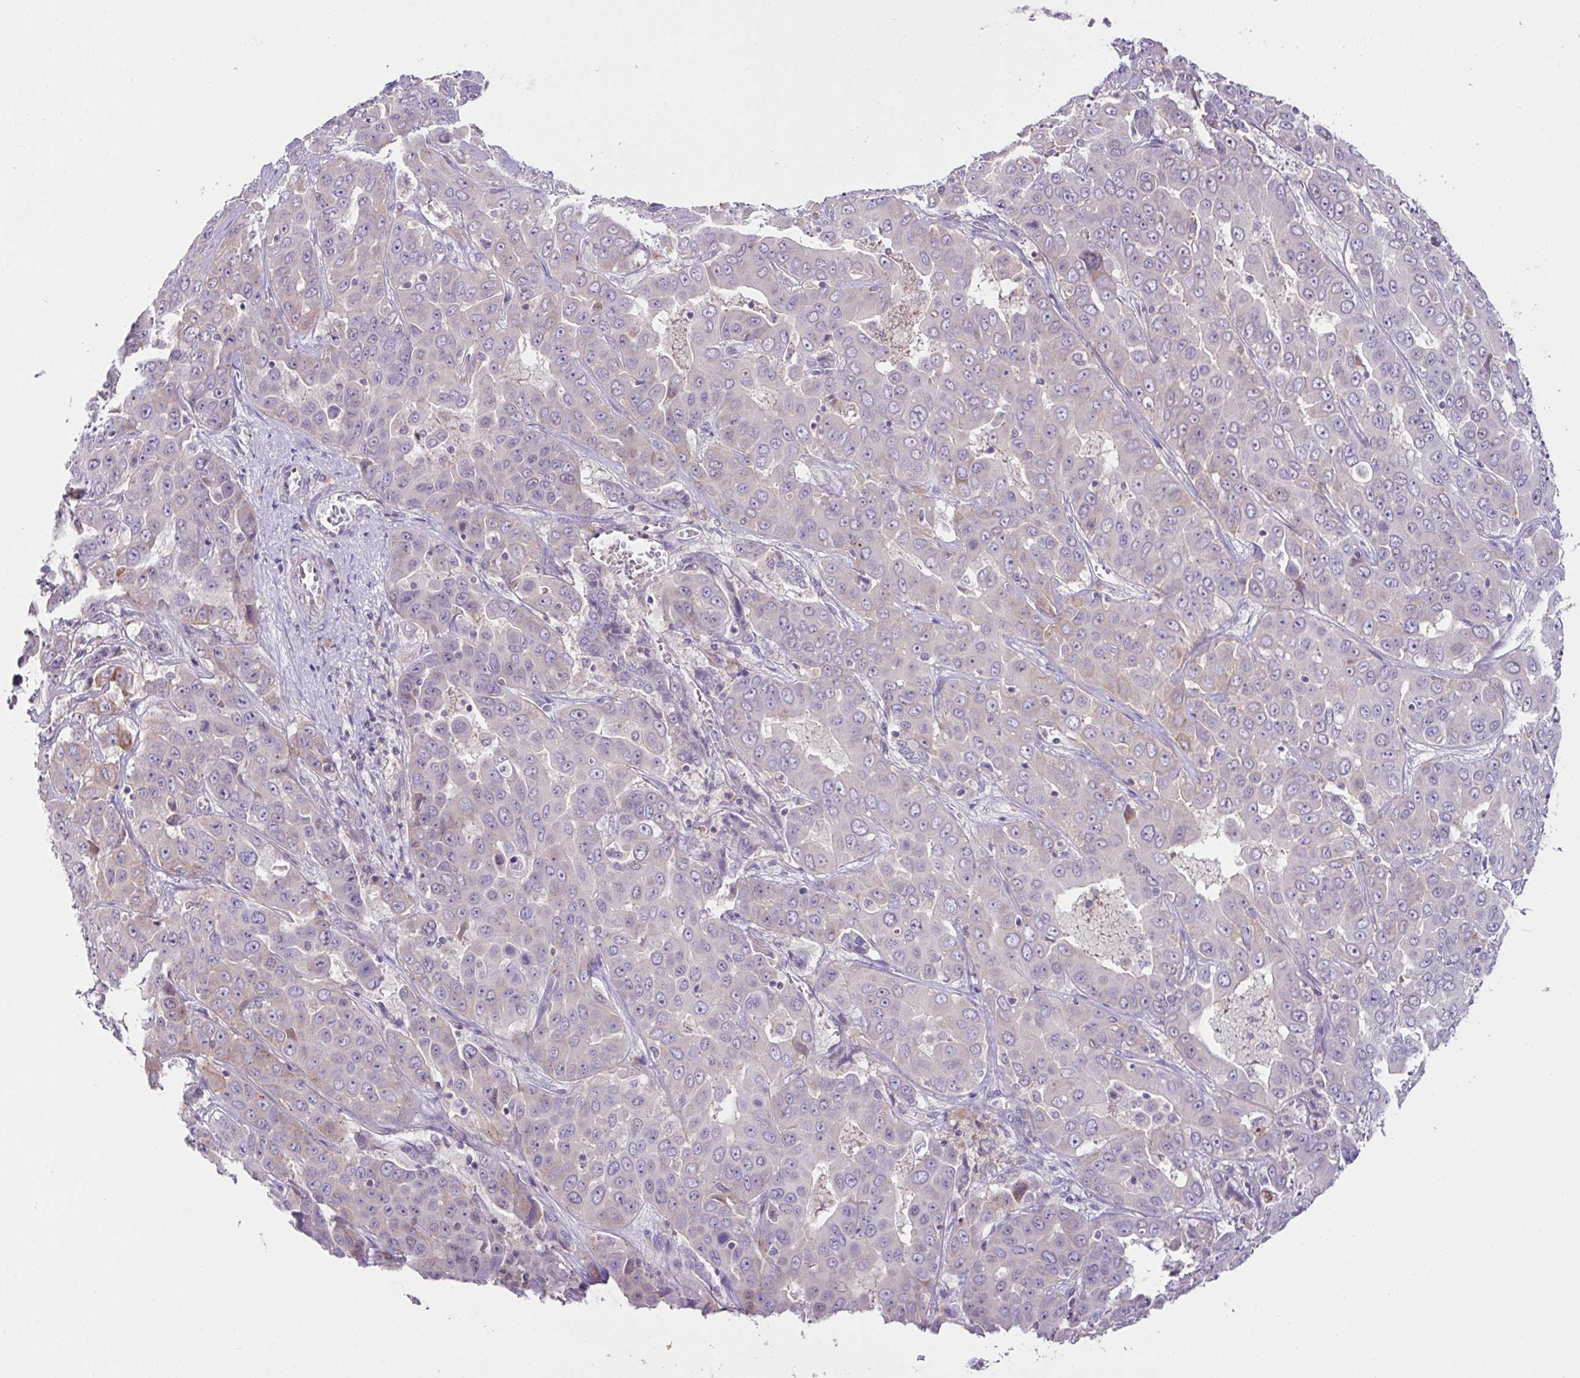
{"staining": {"intensity": "weak", "quantity": "<25%", "location": "cytoplasmic/membranous"}, "tissue": "liver cancer", "cell_type": "Tumor cells", "image_type": "cancer", "snomed": [{"axis": "morphology", "description": "Cholangiocarcinoma"}, {"axis": "topography", "description": "Liver"}], "caption": "This is an immunohistochemistry (IHC) image of human liver cholangiocarcinoma. There is no positivity in tumor cells.", "gene": "D2HGDH", "patient": {"sex": "female", "age": 52}}